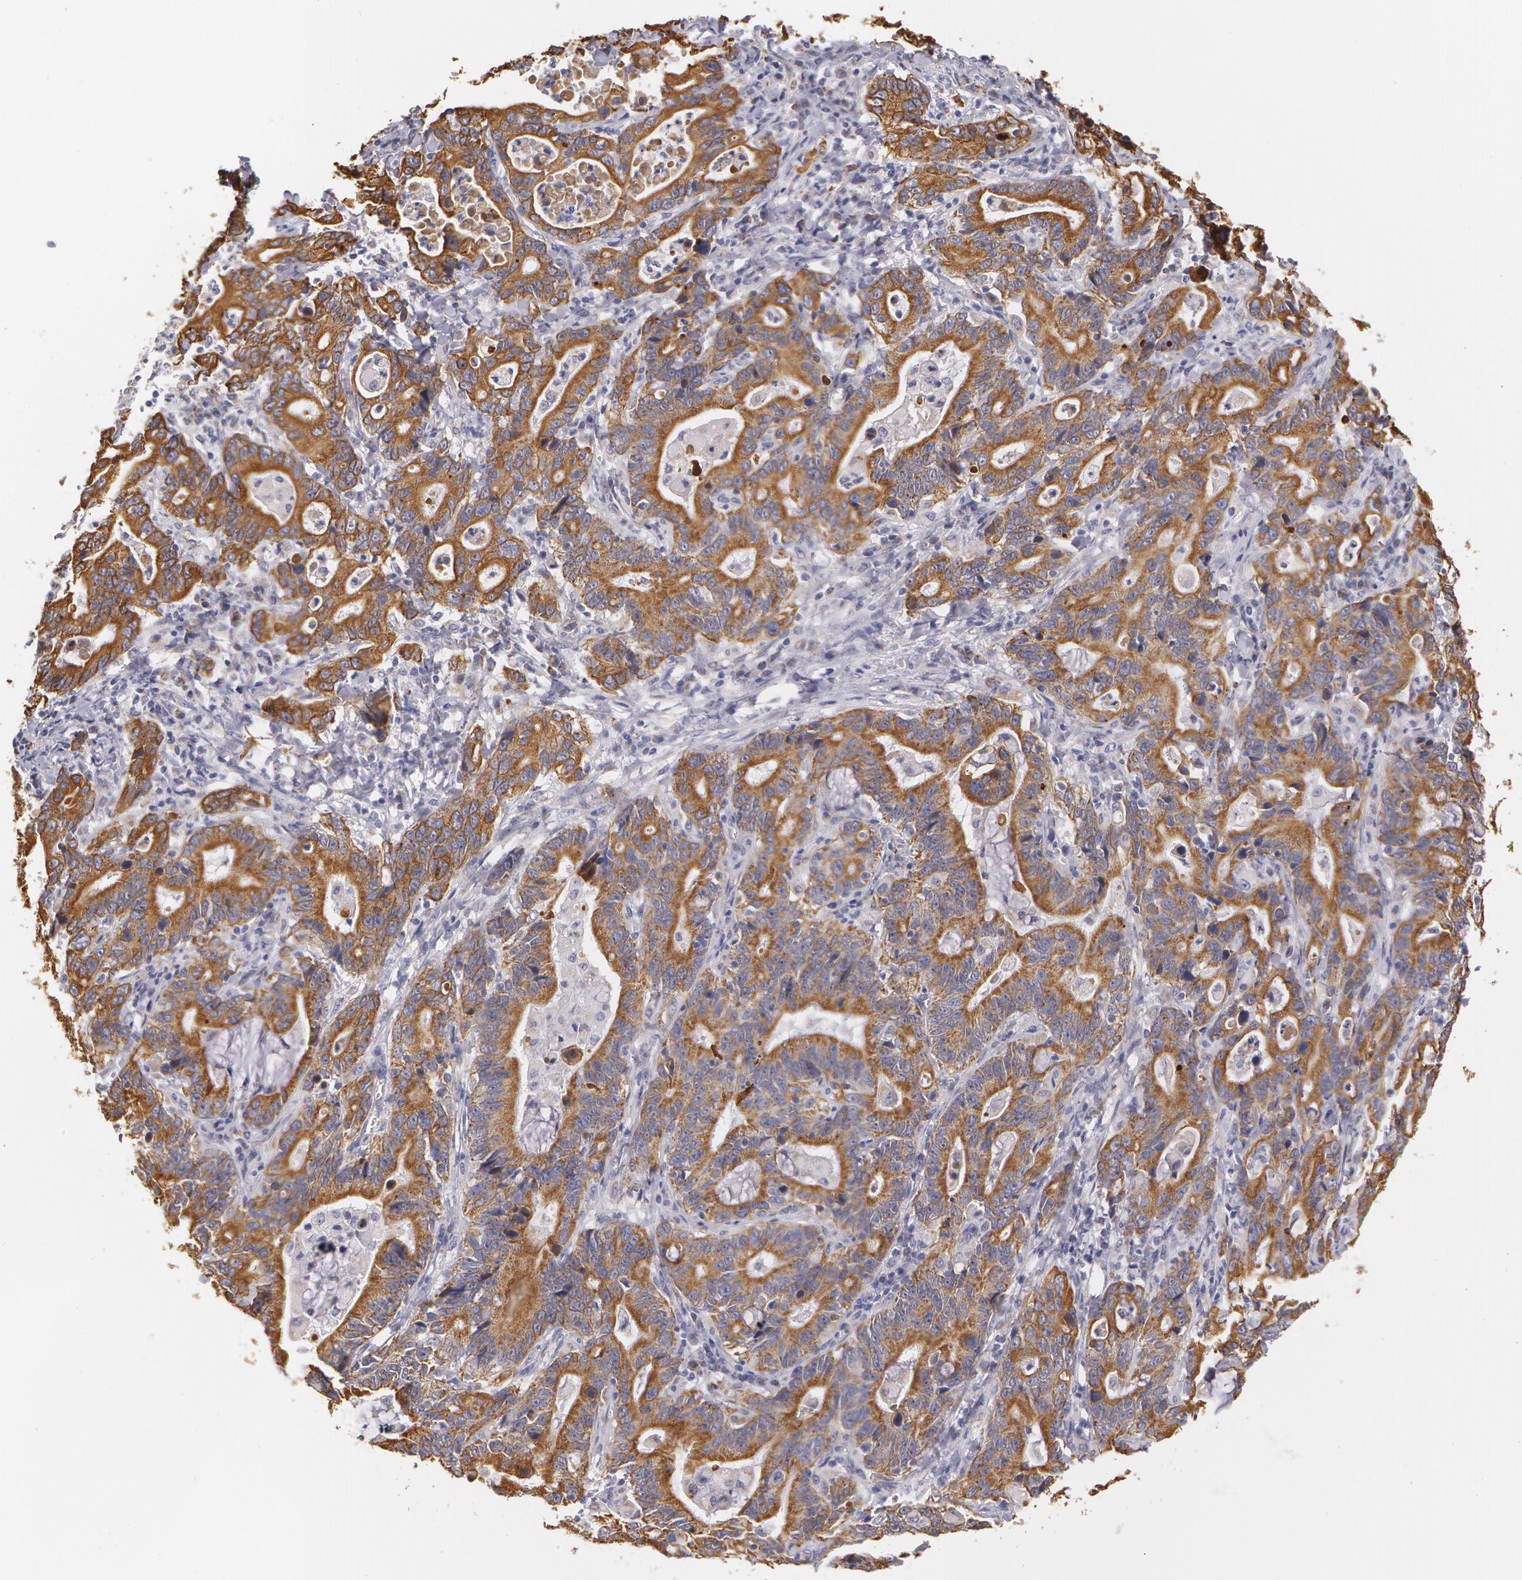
{"staining": {"intensity": "strong", "quantity": ">75%", "location": "cytoplasmic/membranous"}, "tissue": "stomach cancer", "cell_type": "Tumor cells", "image_type": "cancer", "snomed": [{"axis": "morphology", "description": "Adenocarcinoma, NOS"}, {"axis": "topography", "description": "Stomach, upper"}], "caption": "Immunohistochemical staining of stomach cancer displays strong cytoplasmic/membranous protein staining in approximately >75% of tumor cells. (DAB (3,3'-diaminobenzidine) IHC with brightfield microscopy, high magnification).", "gene": "KRT18", "patient": {"sex": "male", "age": 63}}